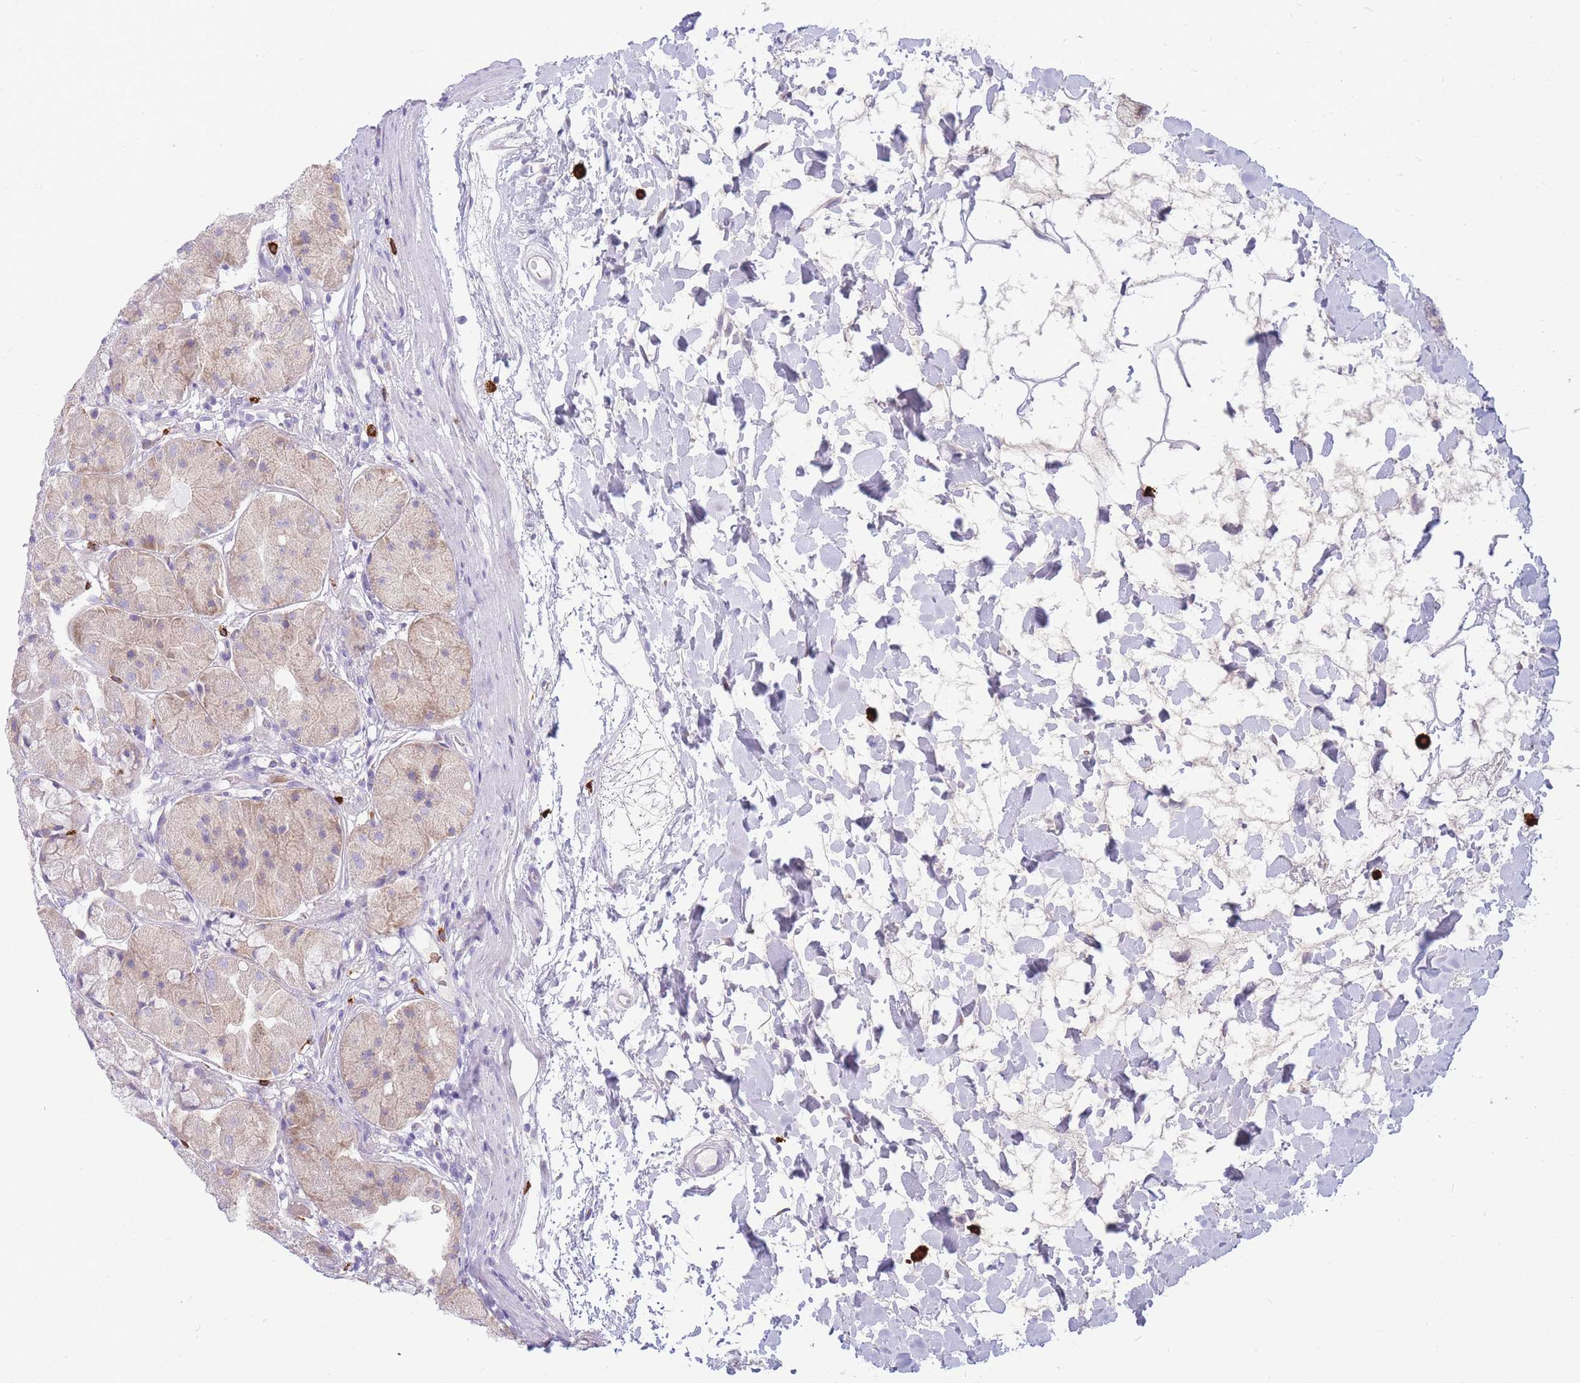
{"staining": {"intensity": "weak", "quantity": "25%-75%", "location": "cytoplasmic/membranous"}, "tissue": "stomach", "cell_type": "Glandular cells", "image_type": "normal", "snomed": [{"axis": "morphology", "description": "Normal tissue, NOS"}, {"axis": "topography", "description": "Stomach"}], "caption": "The immunohistochemical stain labels weak cytoplasmic/membranous expression in glandular cells of normal stomach.", "gene": "TPSAB1", "patient": {"sex": "male", "age": 57}}